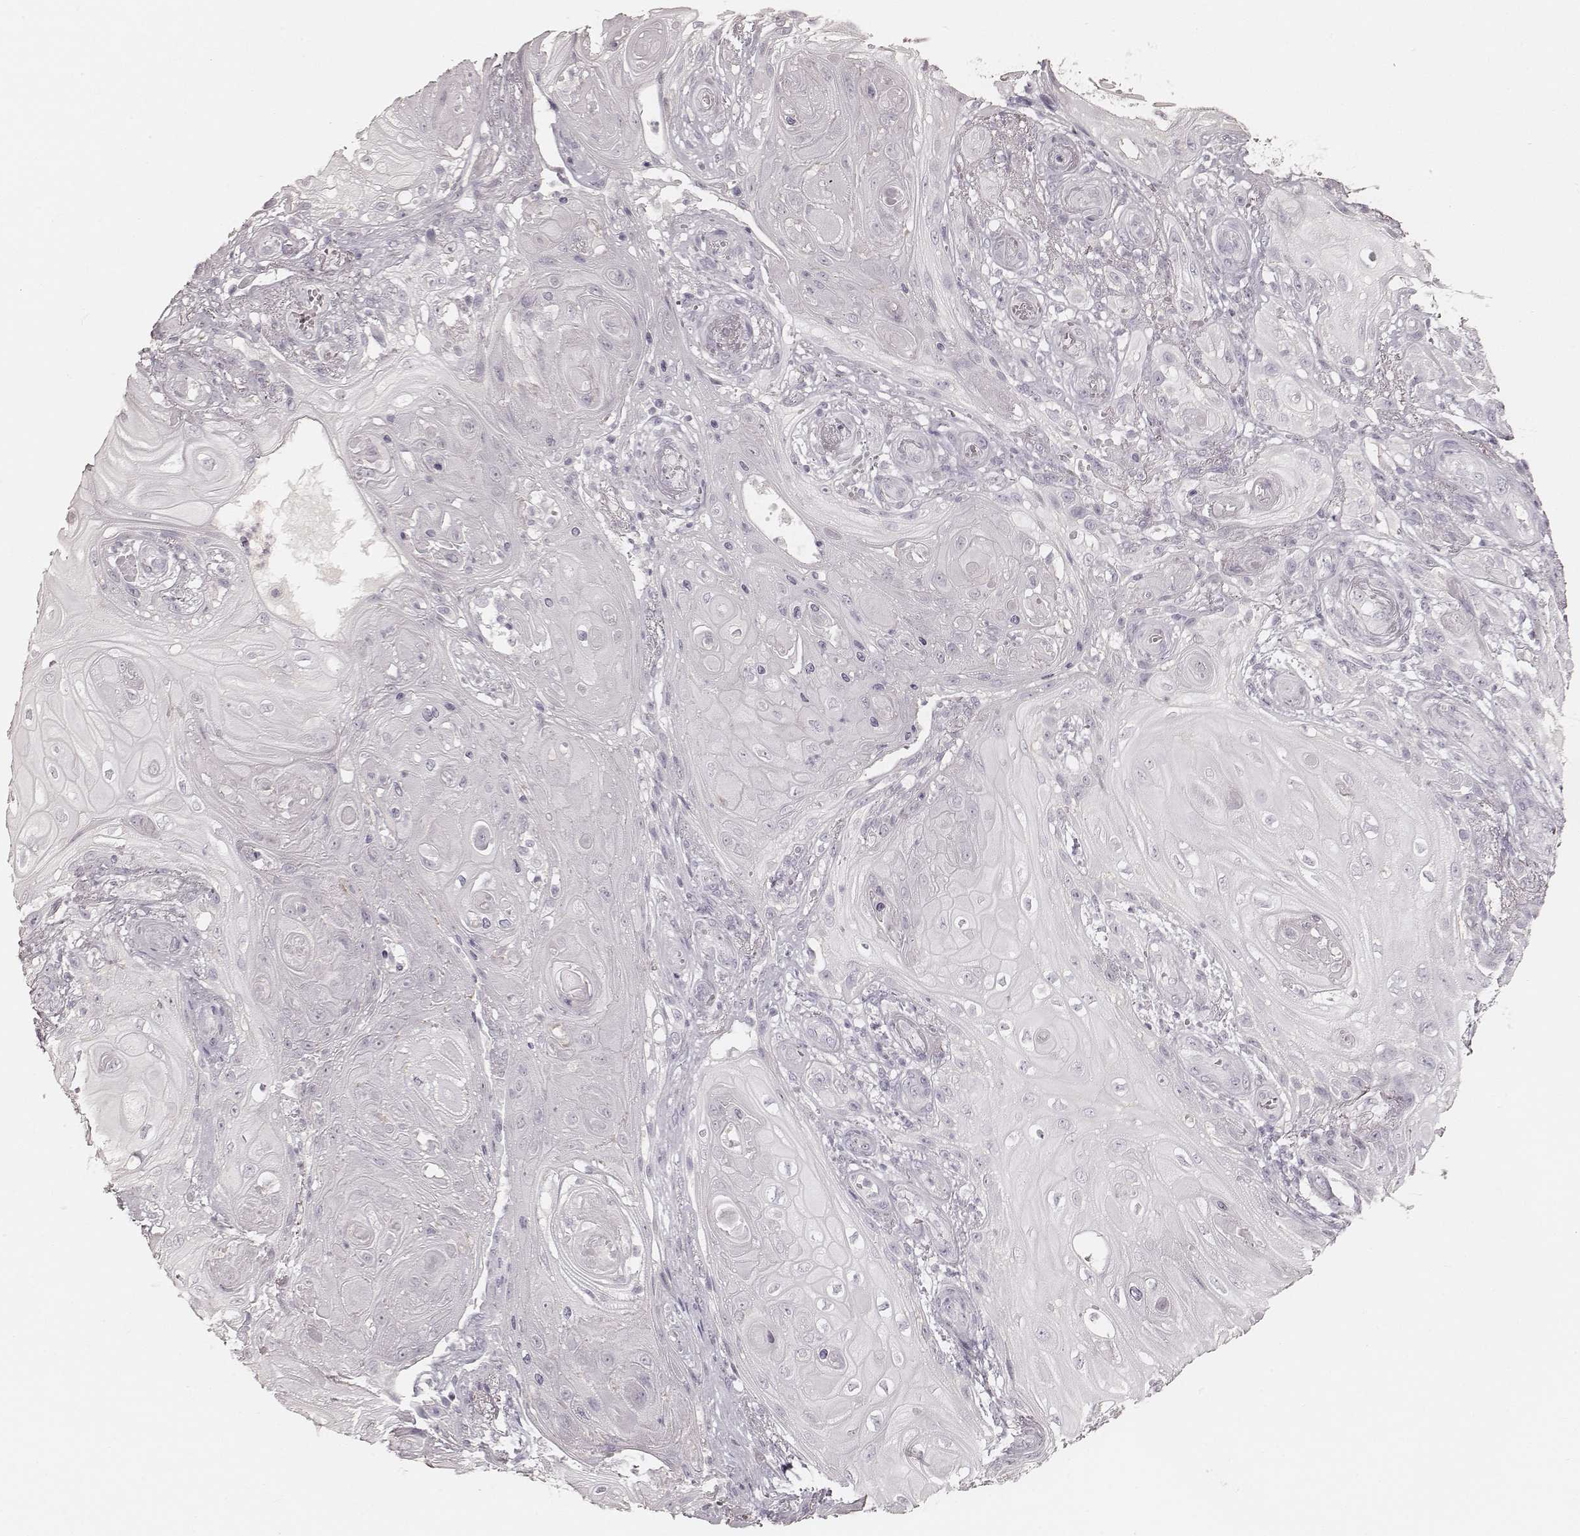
{"staining": {"intensity": "negative", "quantity": "none", "location": "none"}, "tissue": "skin cancer", "cell_type": "Tumor cells", "image_type": "cancer", "snomed": [{"axis": "morphology", "description": "Squamous cell carcinoma, NOS"}, {"axis": "topography", "description": "Skin"}], "caption": "Human skin squamous cell carcinoma stained for a protein using IHC exhibits no positivity in tumor cells.", "gene": "KRT26", "patient": {"sex": "male", "age": 62}}